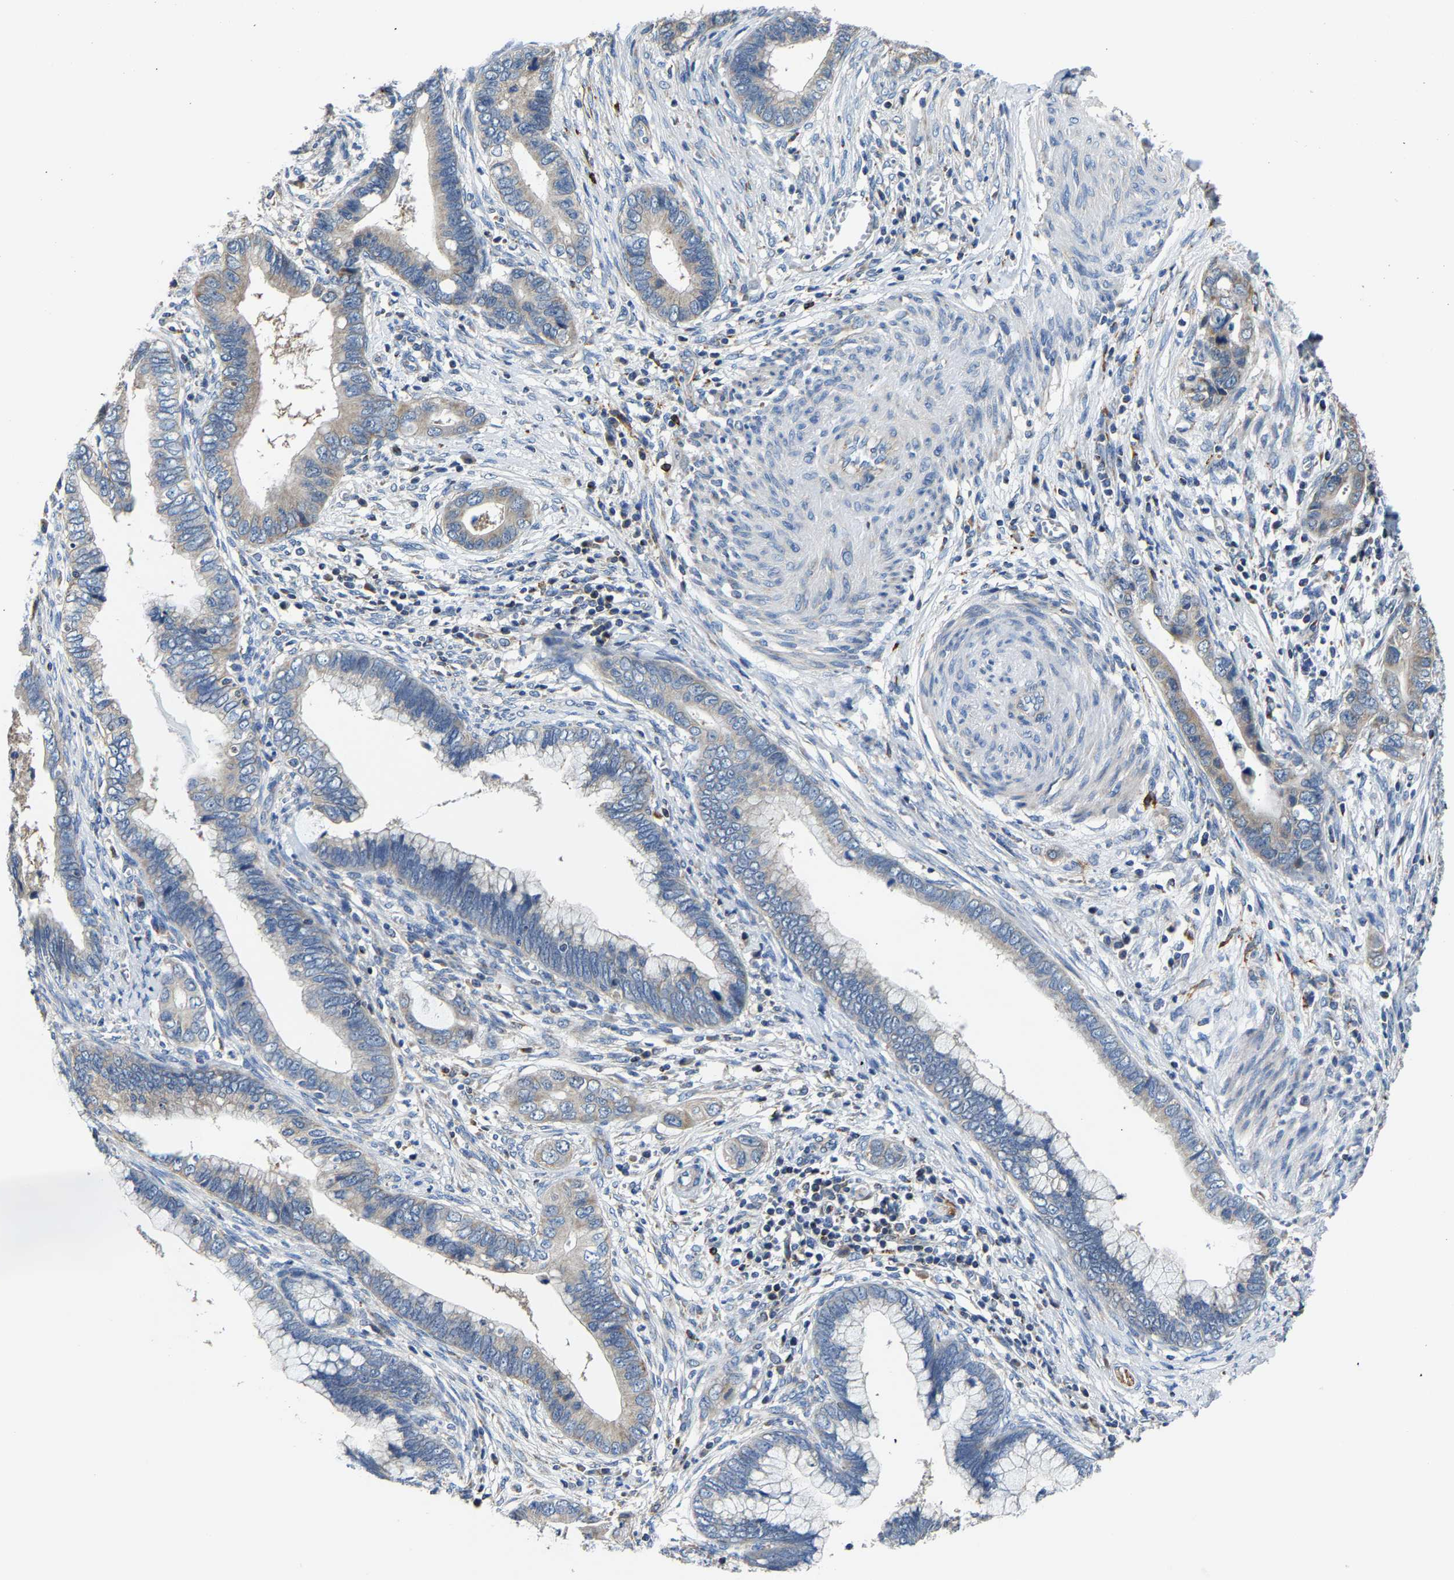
{"staining": {"intensity": "weak", "quantity": "25%-75%", "location": "cytoplasmic/membranous"}, "tissue": "cervical cancer", "cell_type": "Tumor cells", "image_type": "cancer", "snomed": [{"axis": "morphology", "description": "Adenocarcinoma, NOS"}, {"axis": "topography", "description": "Cervix"}], "caption": "A histopathology image of cervical adenocarcinoma stained for a protein shows weak cytoplasmic/membranous brown staining in tumor cells.", "gene": "AGK", "patient": {"sex": "female", "age": 44}}